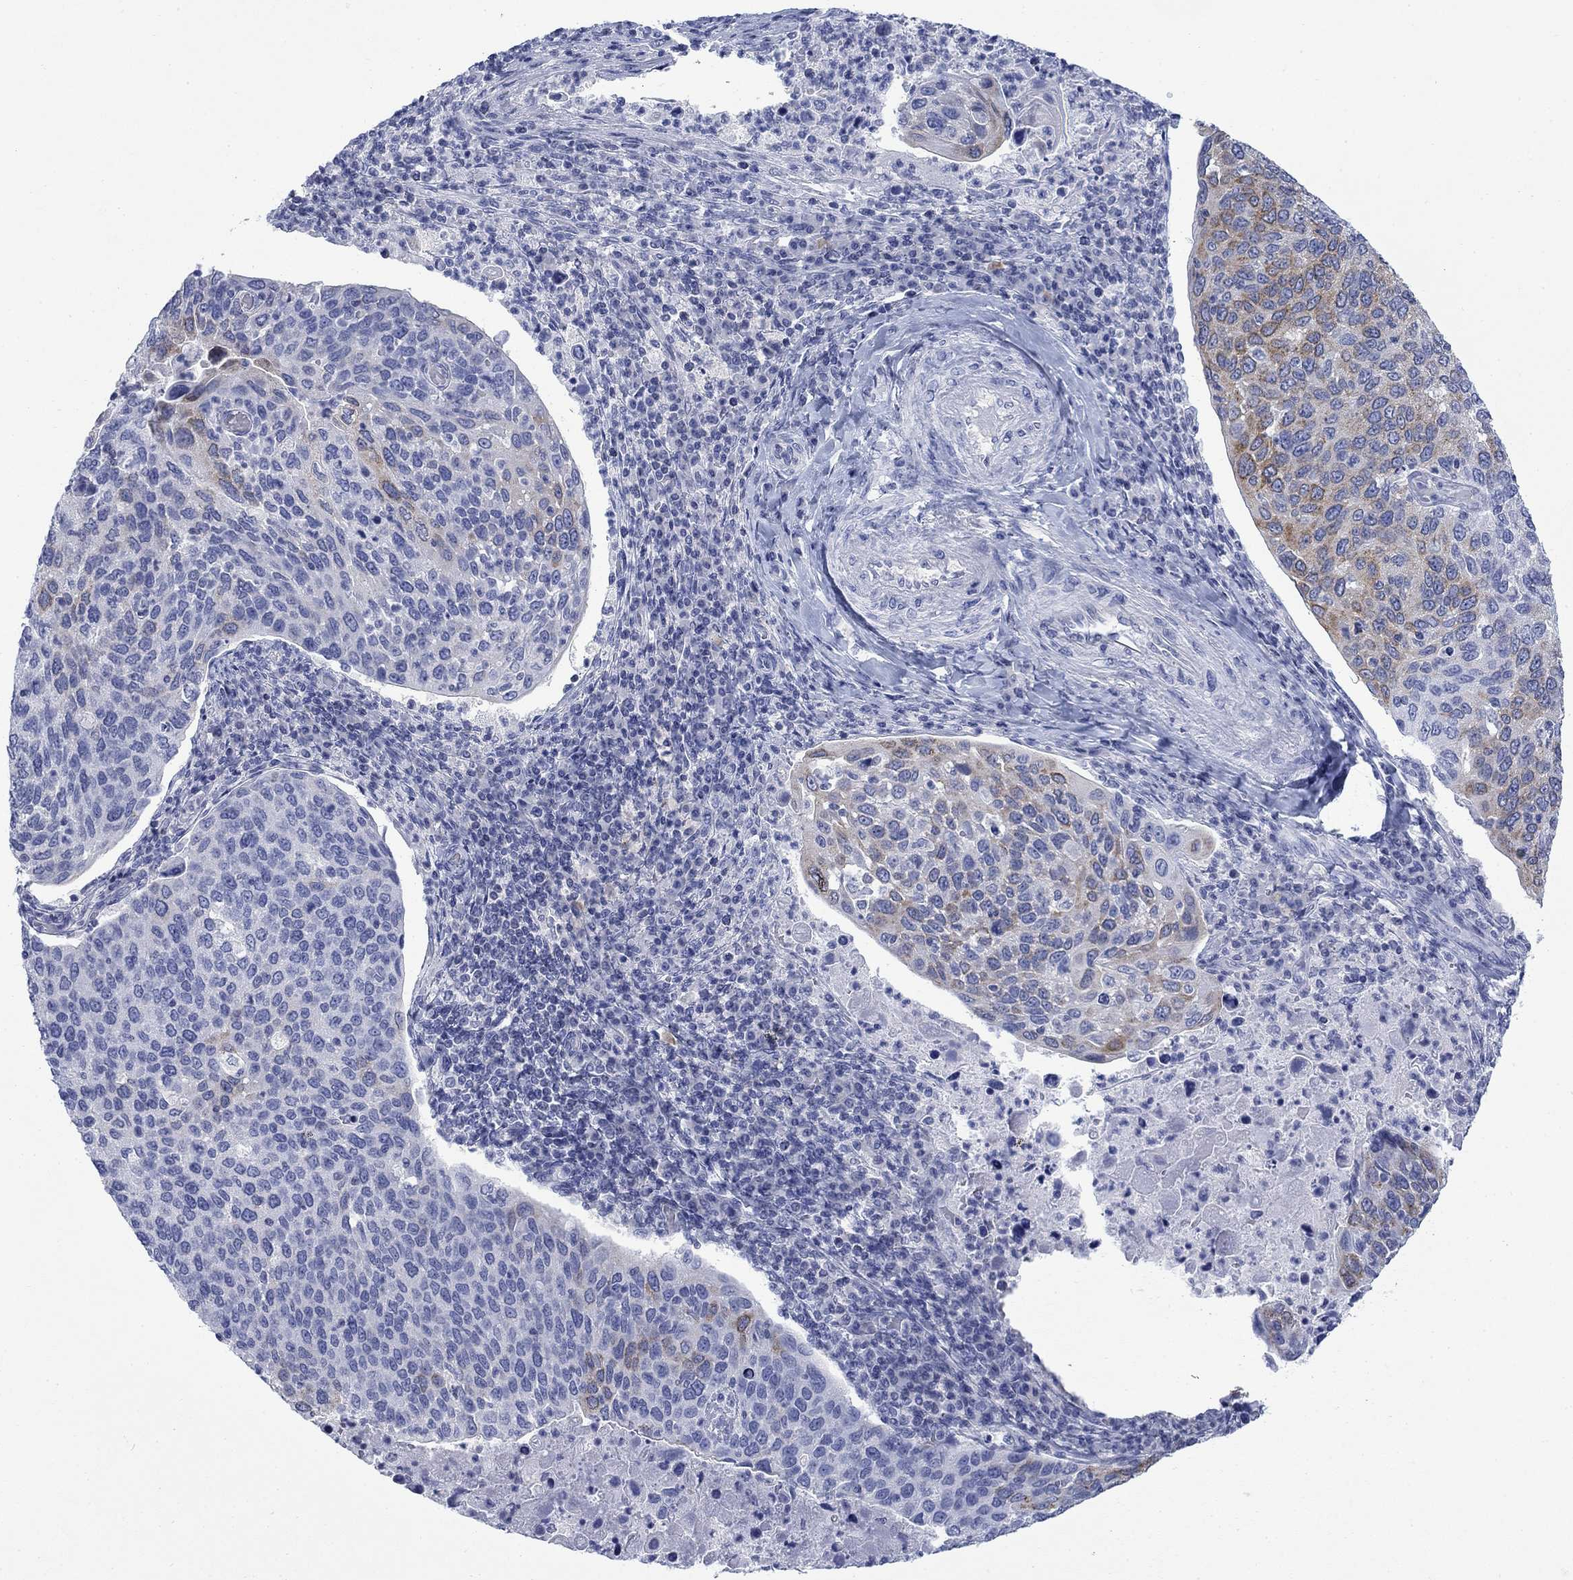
{"staining": {"intensity": "moderate", "quantity": "<25%", "location": "cytoplasmic/membranous"}, "tissue": "cervical cancer", "cell_type": "Tumor cells", "image_type": "cancer", "snomed": [{"axis": "morphology", "description": "Squamous cell carcinoma, NOS"}, {"axis": "topography", "description": "Cervix"}], "caption": "Brown immunohistochemical staining in human squamous cell carcinoma (cervical) exhibits moderate cytoplasmic/membranous positivity in about <25% of tumor cells.", "gene": "IGF2BP3", "patient": {"sex": "female", "age": 54}}